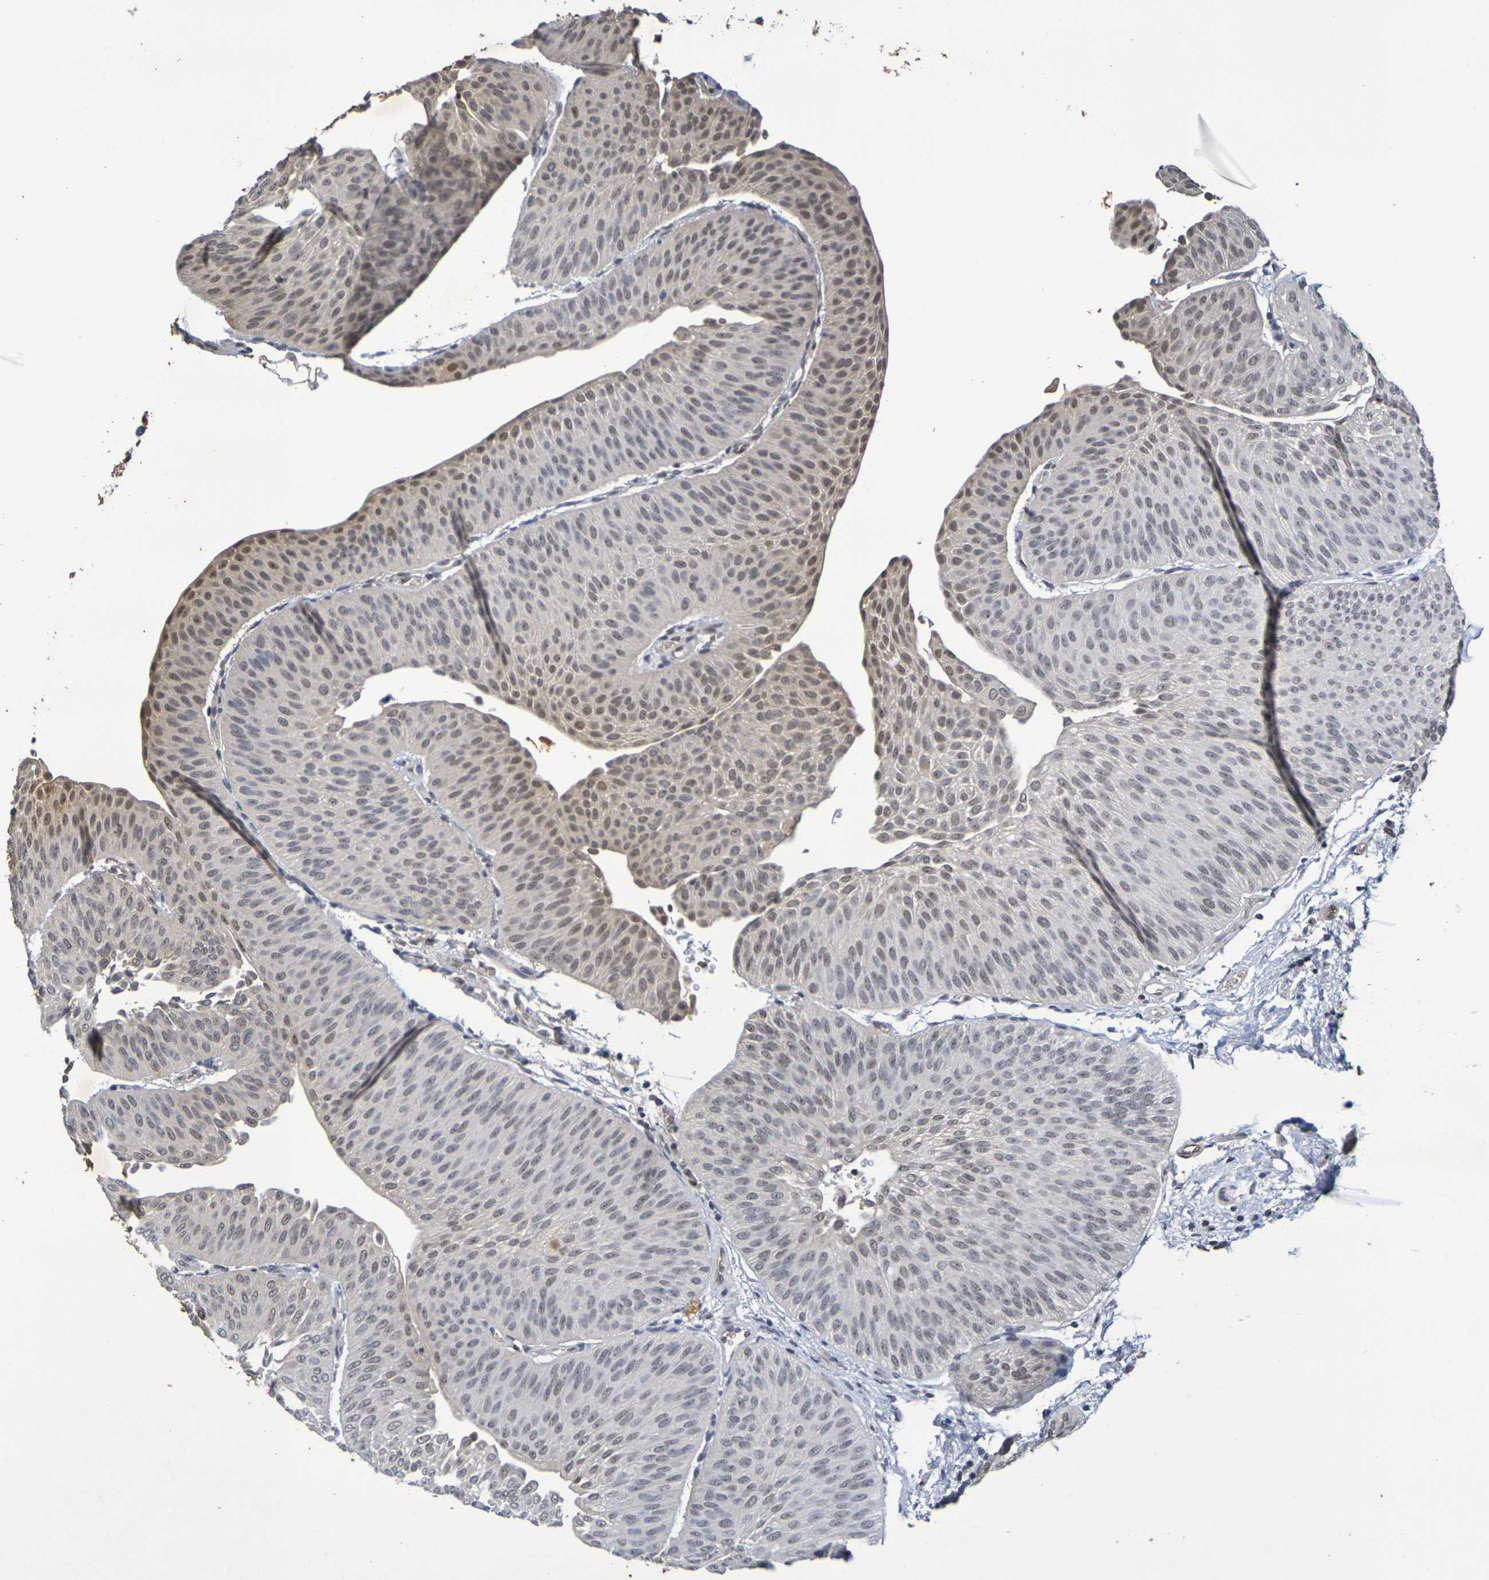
{"staining": {"intensity": "weak", "quantity": "25%-75%", "location": "cytoplasmic/membranous,nuclear"}, "tissue": "urothelial cancer", "cell_type": "Tumor cells", "image_type": "cancer", "snomed": [{"axis": "morphology", "description": "Urothelial carcinoma, Low grade"}, {"axis": "topography", "description": "Urinary bladder"}], "caption": "Immunohistochemistry (IHC) micrograph of human low-grade urothelial carcinoma stained for a protein (brown), which demonstrates low levels of weak cytoplasmic/membranous and nuclear positivity in approximately 25%-75% of tumor cells.", "gene": "TERF2", "patient": {"sex": "female", "age": 60}}